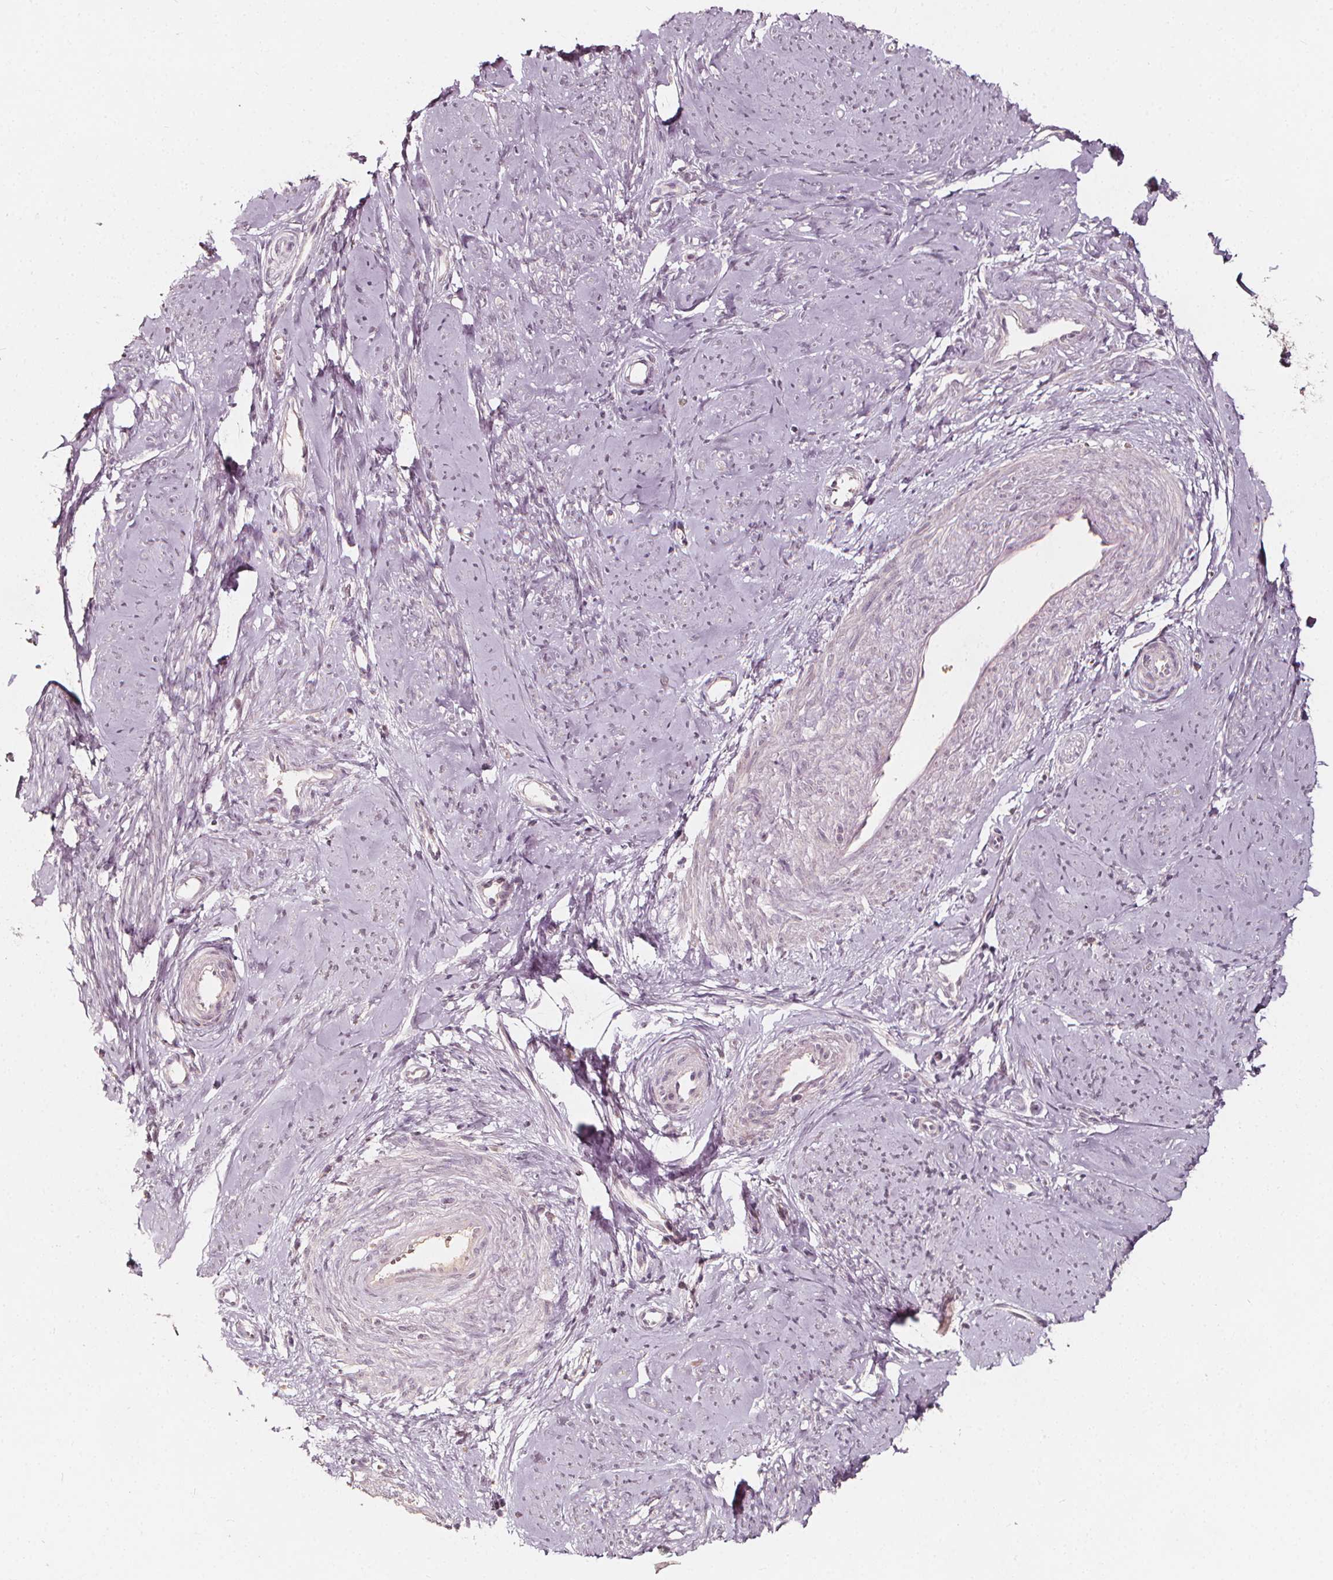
{"staining": {"intensity": "negative", "quantity": "none", "location": "none"}, "tissue": "smooth muscle", "cell_type": "Smooth muscle cells", "image_type": "normal", "snomed": [{"axis": "morphology", "description": "Normal tissue, NOS"}, {"axis": "topography", "description": "Smooth muscle"}], "caption": "Immunohistochemical staining of unremarkable smooth muscle shows no significant positivity in smooth muscle cells. (Immunohistochemistry, brightfield microscopy, high magnification).", "gene": "NPC1L1", "patient": {"sex": "female", "age": 48}}